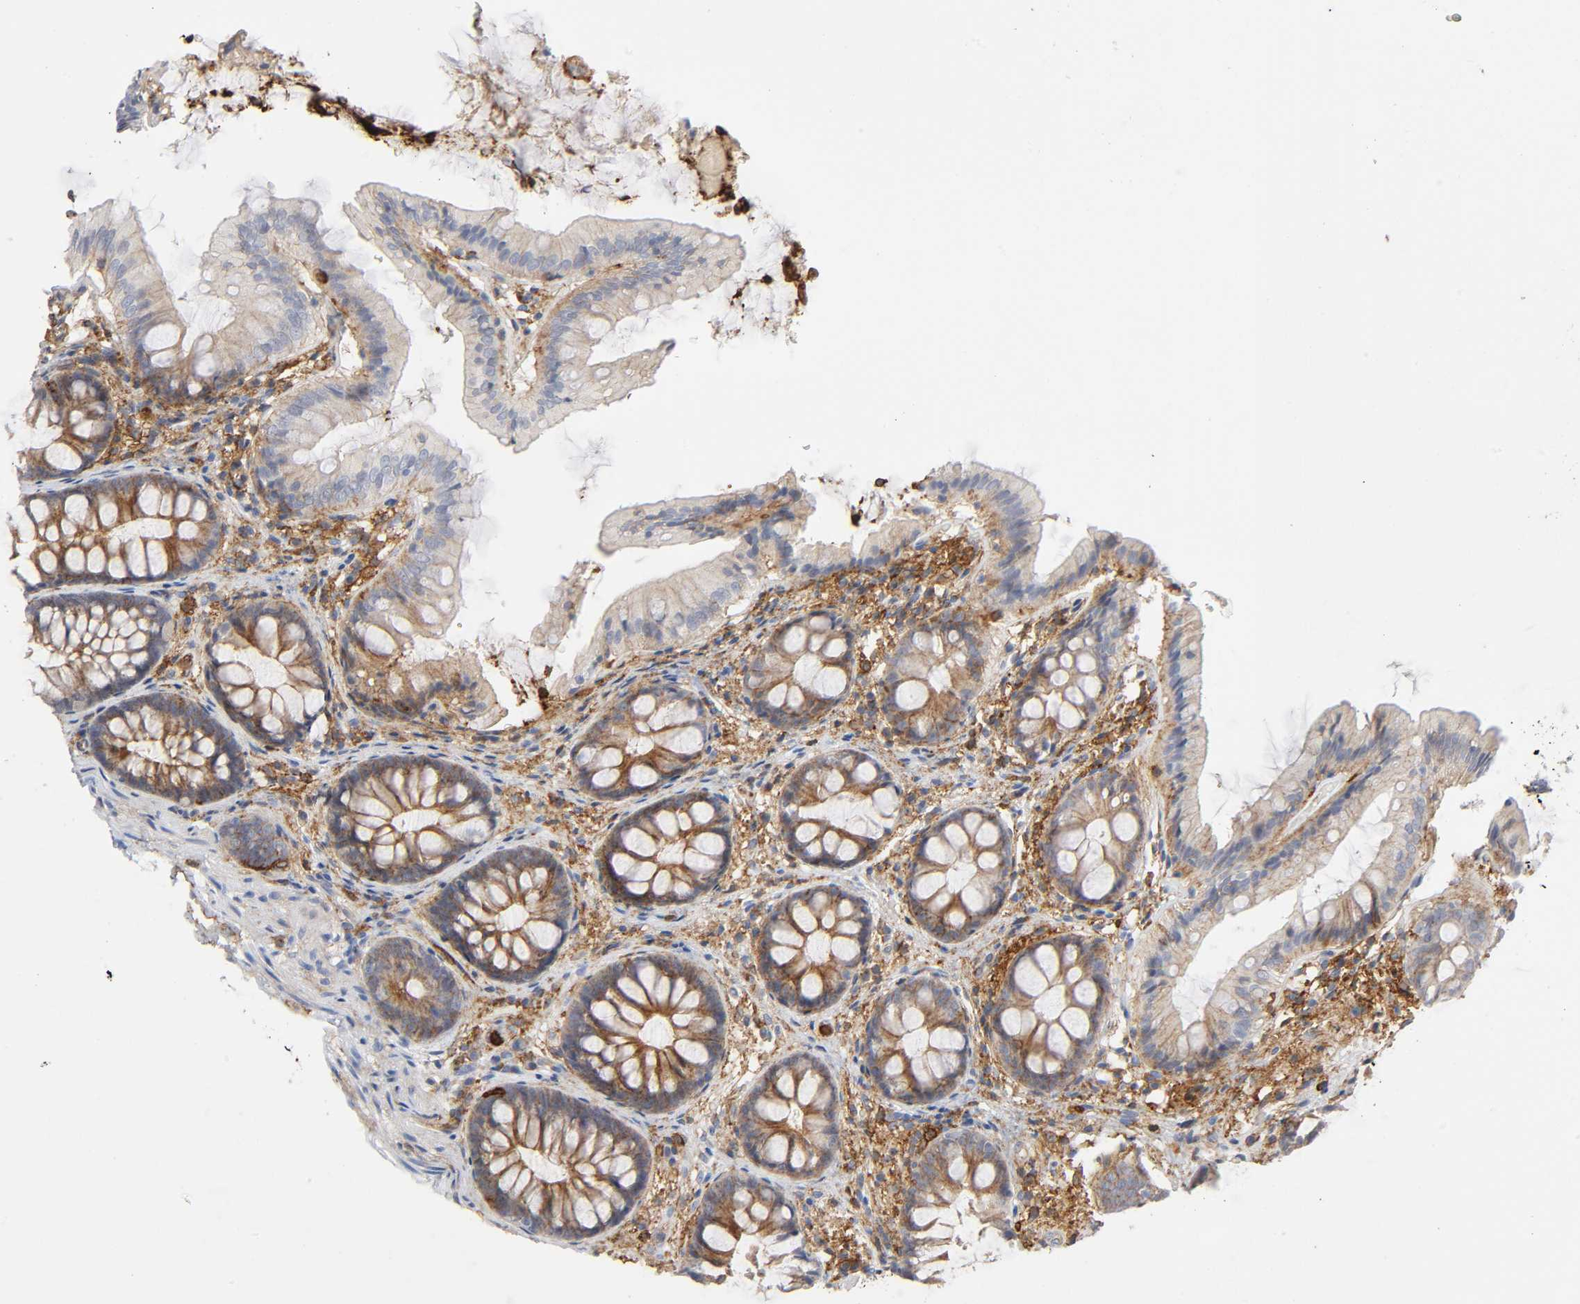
{"staining": {"intensity": "weak", "quantity": ">75%", "location": "cytoplasmic/membranous"}, "tissue": "colon", "cell_type": "Endothelial cells", "image_type": "normal", "snomed": [{"axis": "morphology", "description": "Normal tissue, NOS"}, {"axis": "topography", "description": "Smooth muscle"}, {"axis": "topography", "description": "Colon"}], "caption": "Immunohistochemical staining of benign human colon reveals >75% levels of weak cytoplasmic/membranous protein staining in approximately >75% of endothelial cells. The protein is shown in brown color, while the nuclei are stained blue.", "gene": "LYN", "patient": {"sex": "male", "age": 67}}